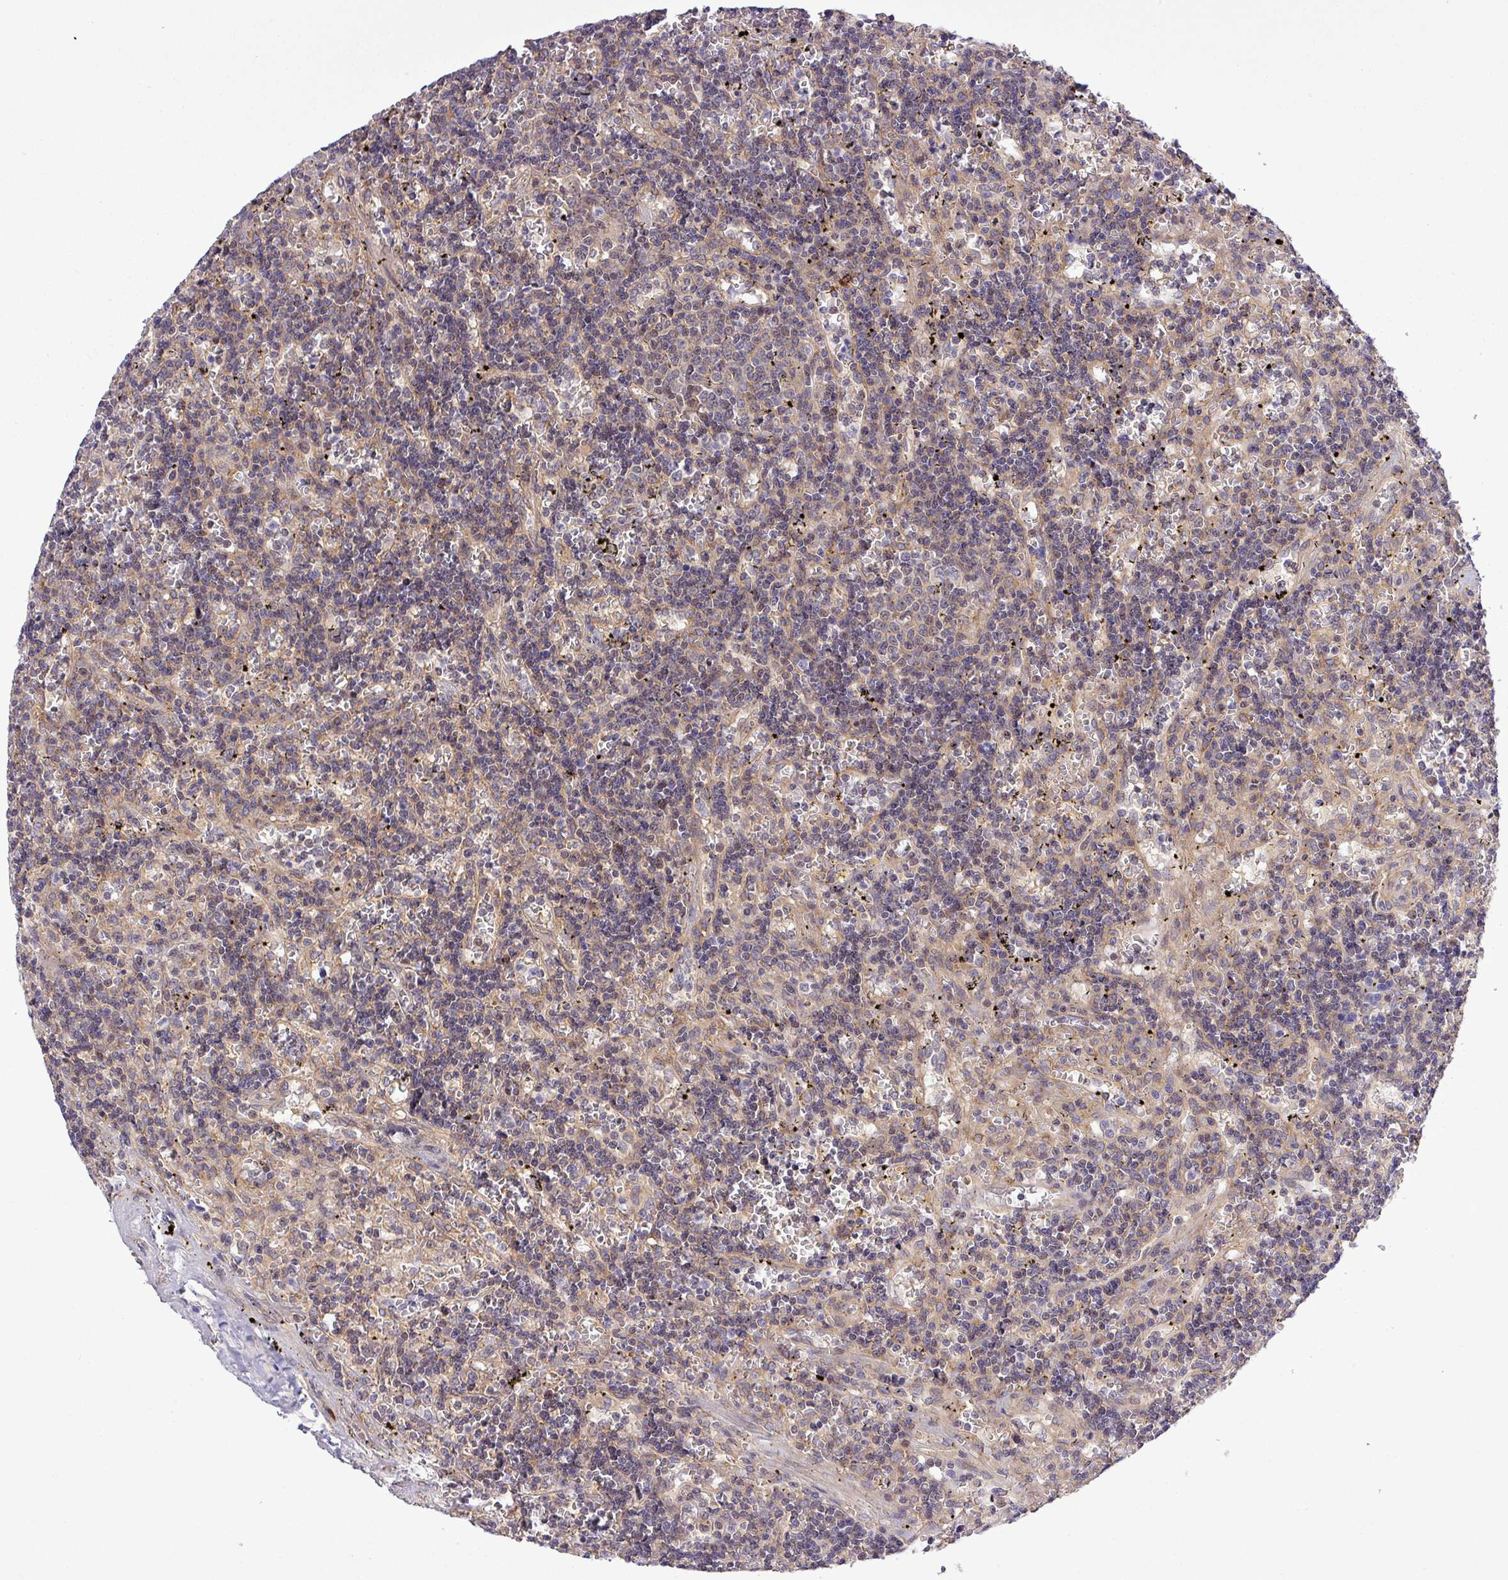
{"staining": {"intensity": "weak", "quantity": "<25%", "location": "cytoplasmic/membranous"}, "tissue": "lymphoma", "cell_type": "Tumor cells", "image_type": "cancer", "snomed": [{"axis": "morphology", "description": "Malignant lymphoma, non-Hodgkin's type, Low grade"}, {"axis": "topography", "description": "Spleen"}], "caption": "An immunohistochemistry (IHC) micrograph of malignant lymphoma, non-Hodgkin's type (low-grade) is shown. There is no staining in tumor cells of malignant lymphoma, non-Hodgkin's type (low-grade).", "gene": "FAM222B", "patient": {"sex": "male", "age": 60}}